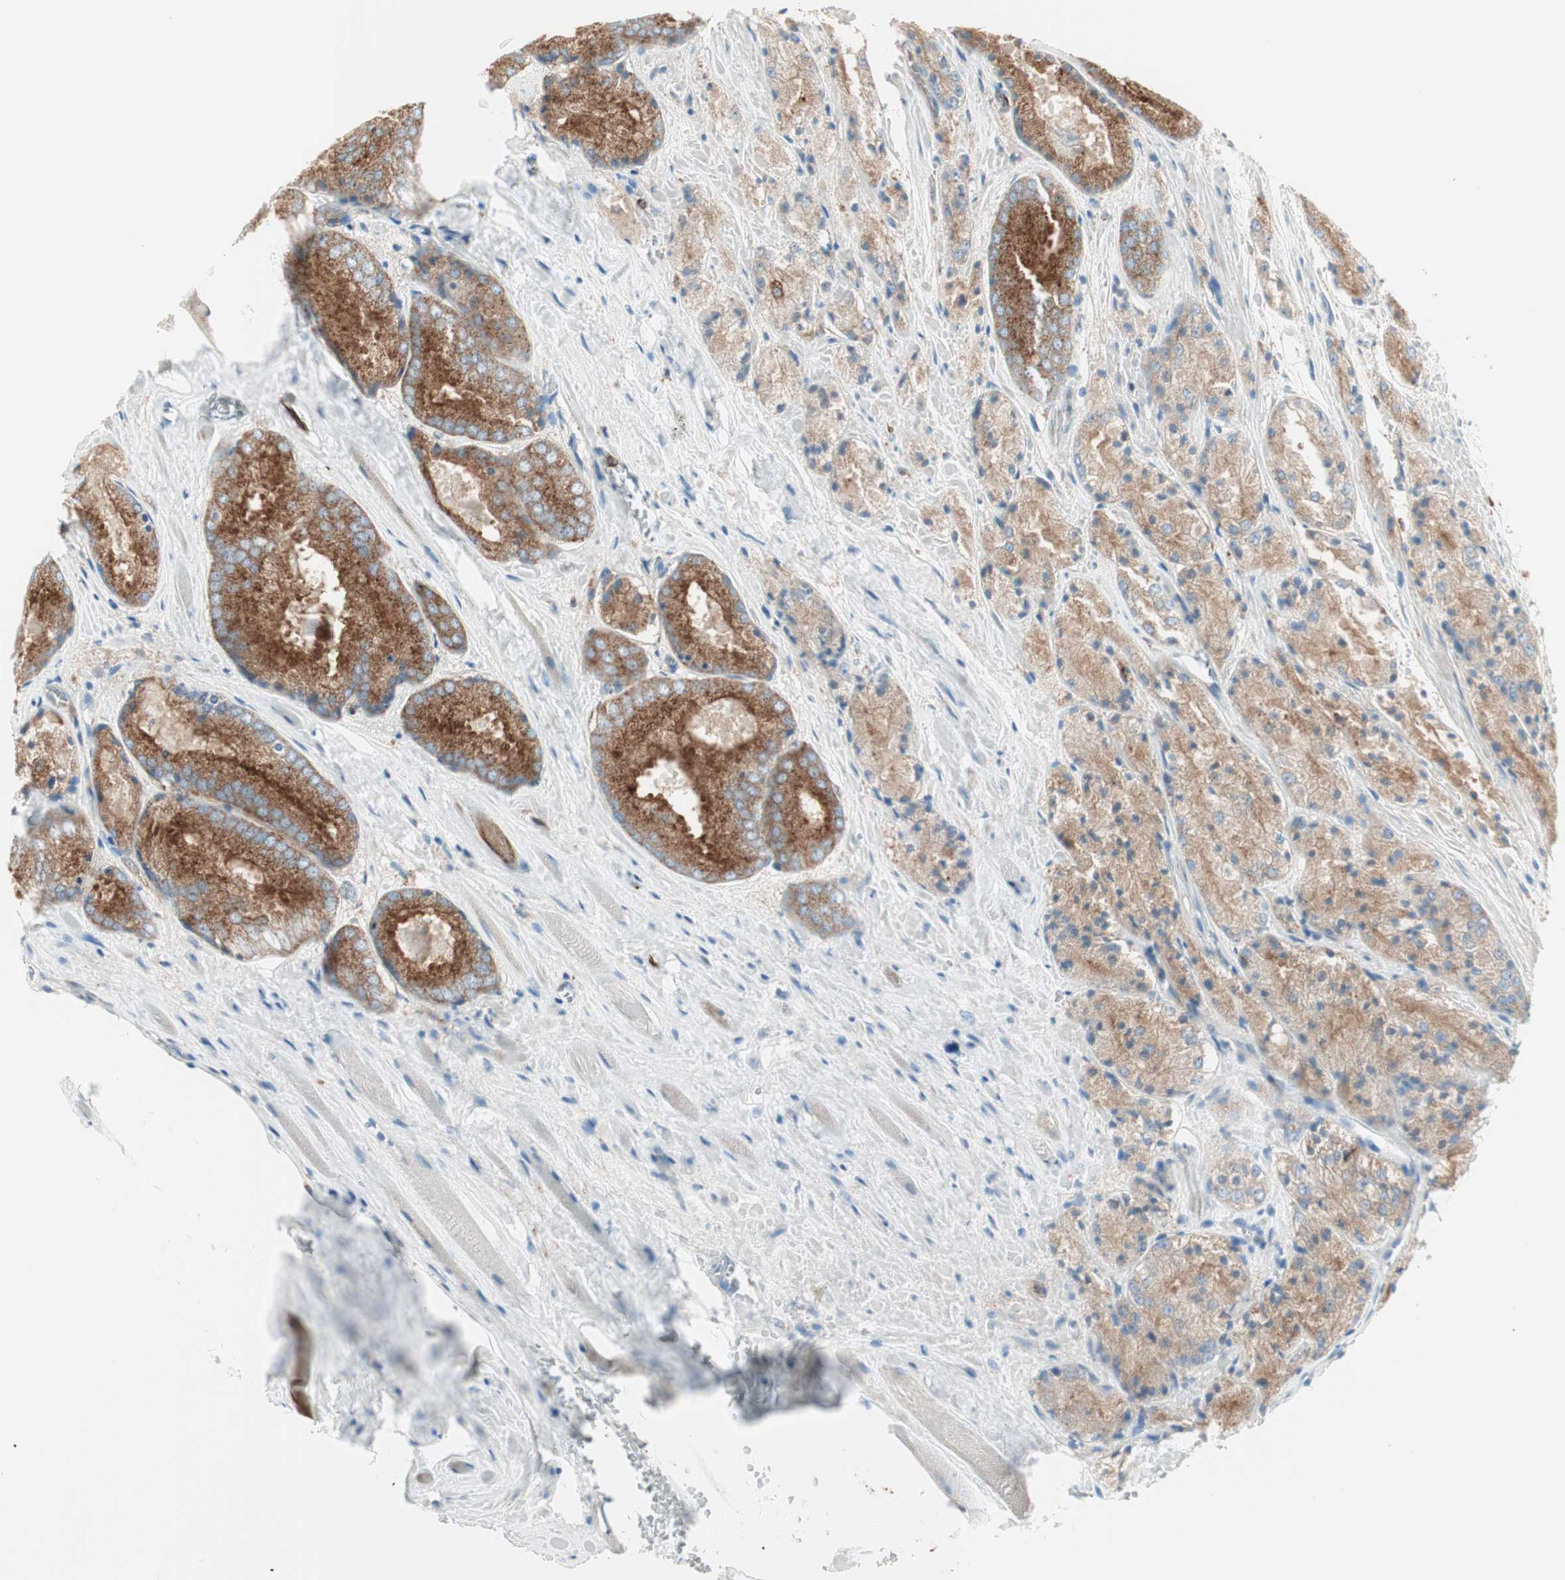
{"staining": {"intensity": "moderate", "quantity": ">75%", "location": "cytoplasmic/membranous"}, "tissue": "prostate cancer", "cell_type": "Tumor cells", "image_type": "cancer", "snomed": [{"axis": "morphology", "description": "Adenocarcinoma, Low grade"}, {"axis": "topography", "description": "Prostate"}], "caption": "Immunohistochemical staining of prostate low-grade adenocarcinoma shows medium levels of moderate cytoplasmic/membranous protein staining in about >75% of tumor cells.", "gene": "ATP6V1G1", "patient": {"sex": "male", "age": 64}}